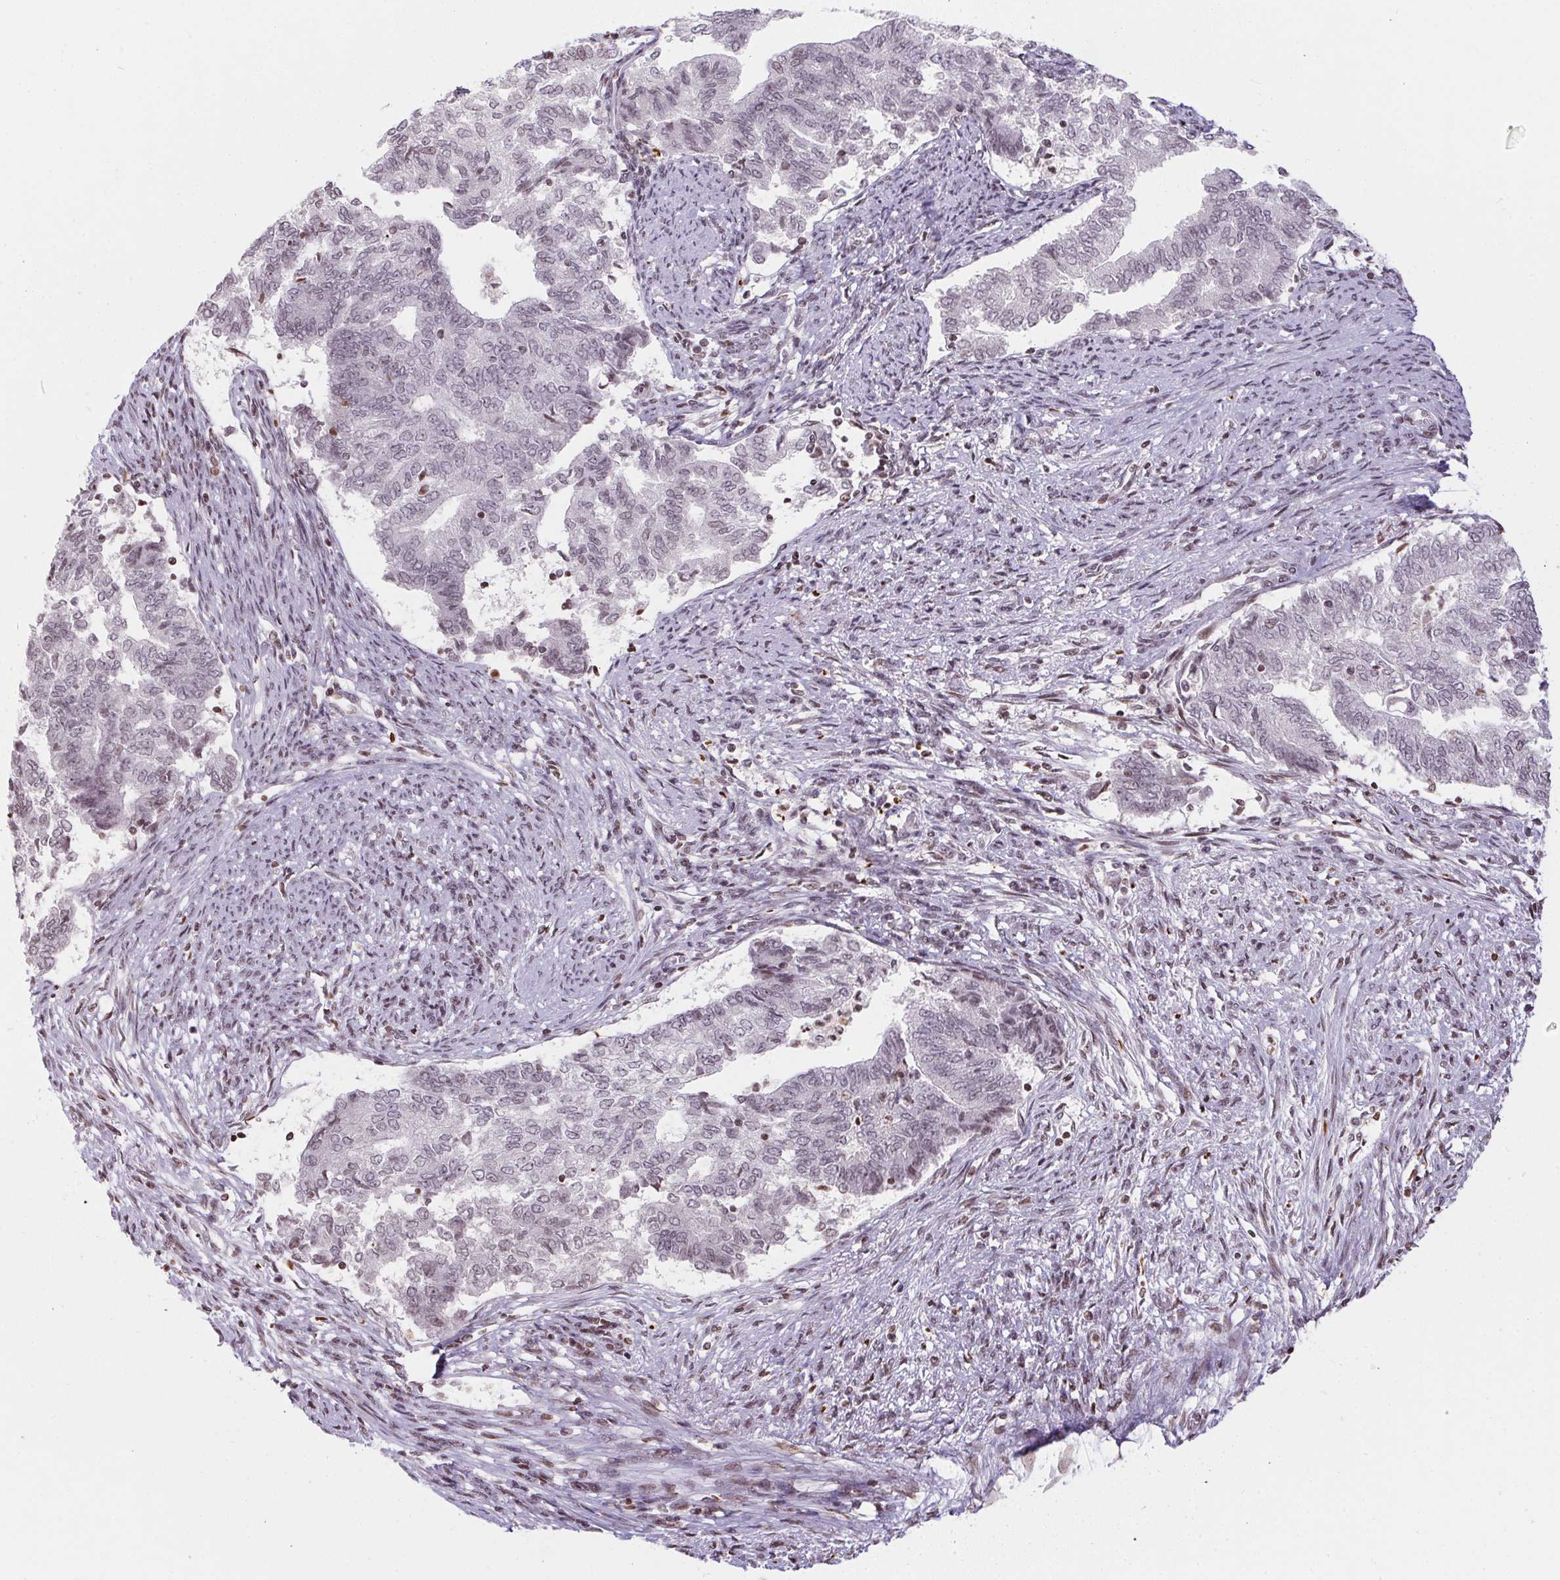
{"staining": {"intensity": "negative", "quantity": "none", "location": "none"}, "tissue": "endometrial cancer", "cell_type": "Tumor cells", "image_type": "cancer", "snomed": [{"axis": "morphology", "description": "Adenocarcinoma, NOS"}, {"axis": "topography", "description": "Endometrium"}], "caption": "IHC of human endometrial adenocarcinoma shows no positivity in tumor cells.", "gene": "RNF181", "patient": {"sex": "female", "age": 65}}